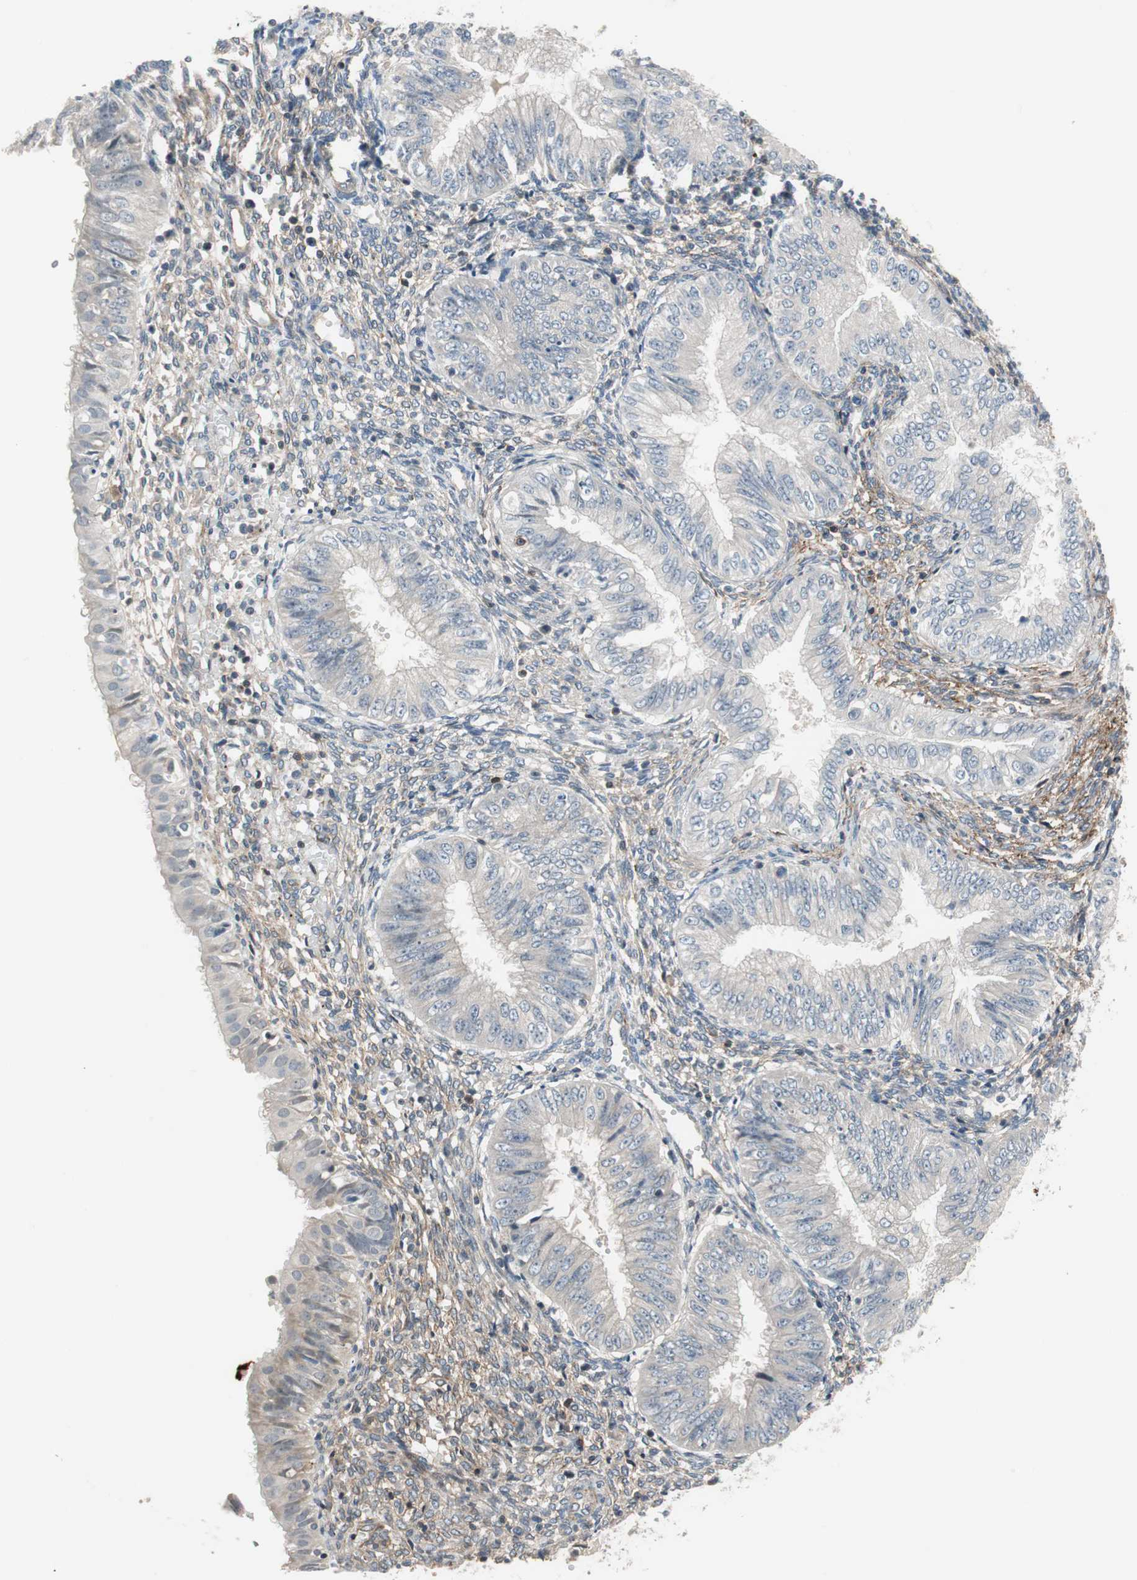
{"staining": {"intensity": "negative", "quantity": "none", "location": "none"}, "tissue": "endometrial cancer", "cell_type": "Tumor cells", "image_type": "cancer", "snomed": [{"axis": "morphology", "description": "Normal tissue, NOS"}, {"axis": "morphology", "description": "Adenocarcinoma, NOS"}, {"axis": "topography", "description": "Endometrium"}], "caption": "High power microscopy image of an IHC micrograph of endometrial cancer, revealing no significant expression in tumor cells.", "gene": "GRHL1", "patient": {"sex": "female", "age": 53}}